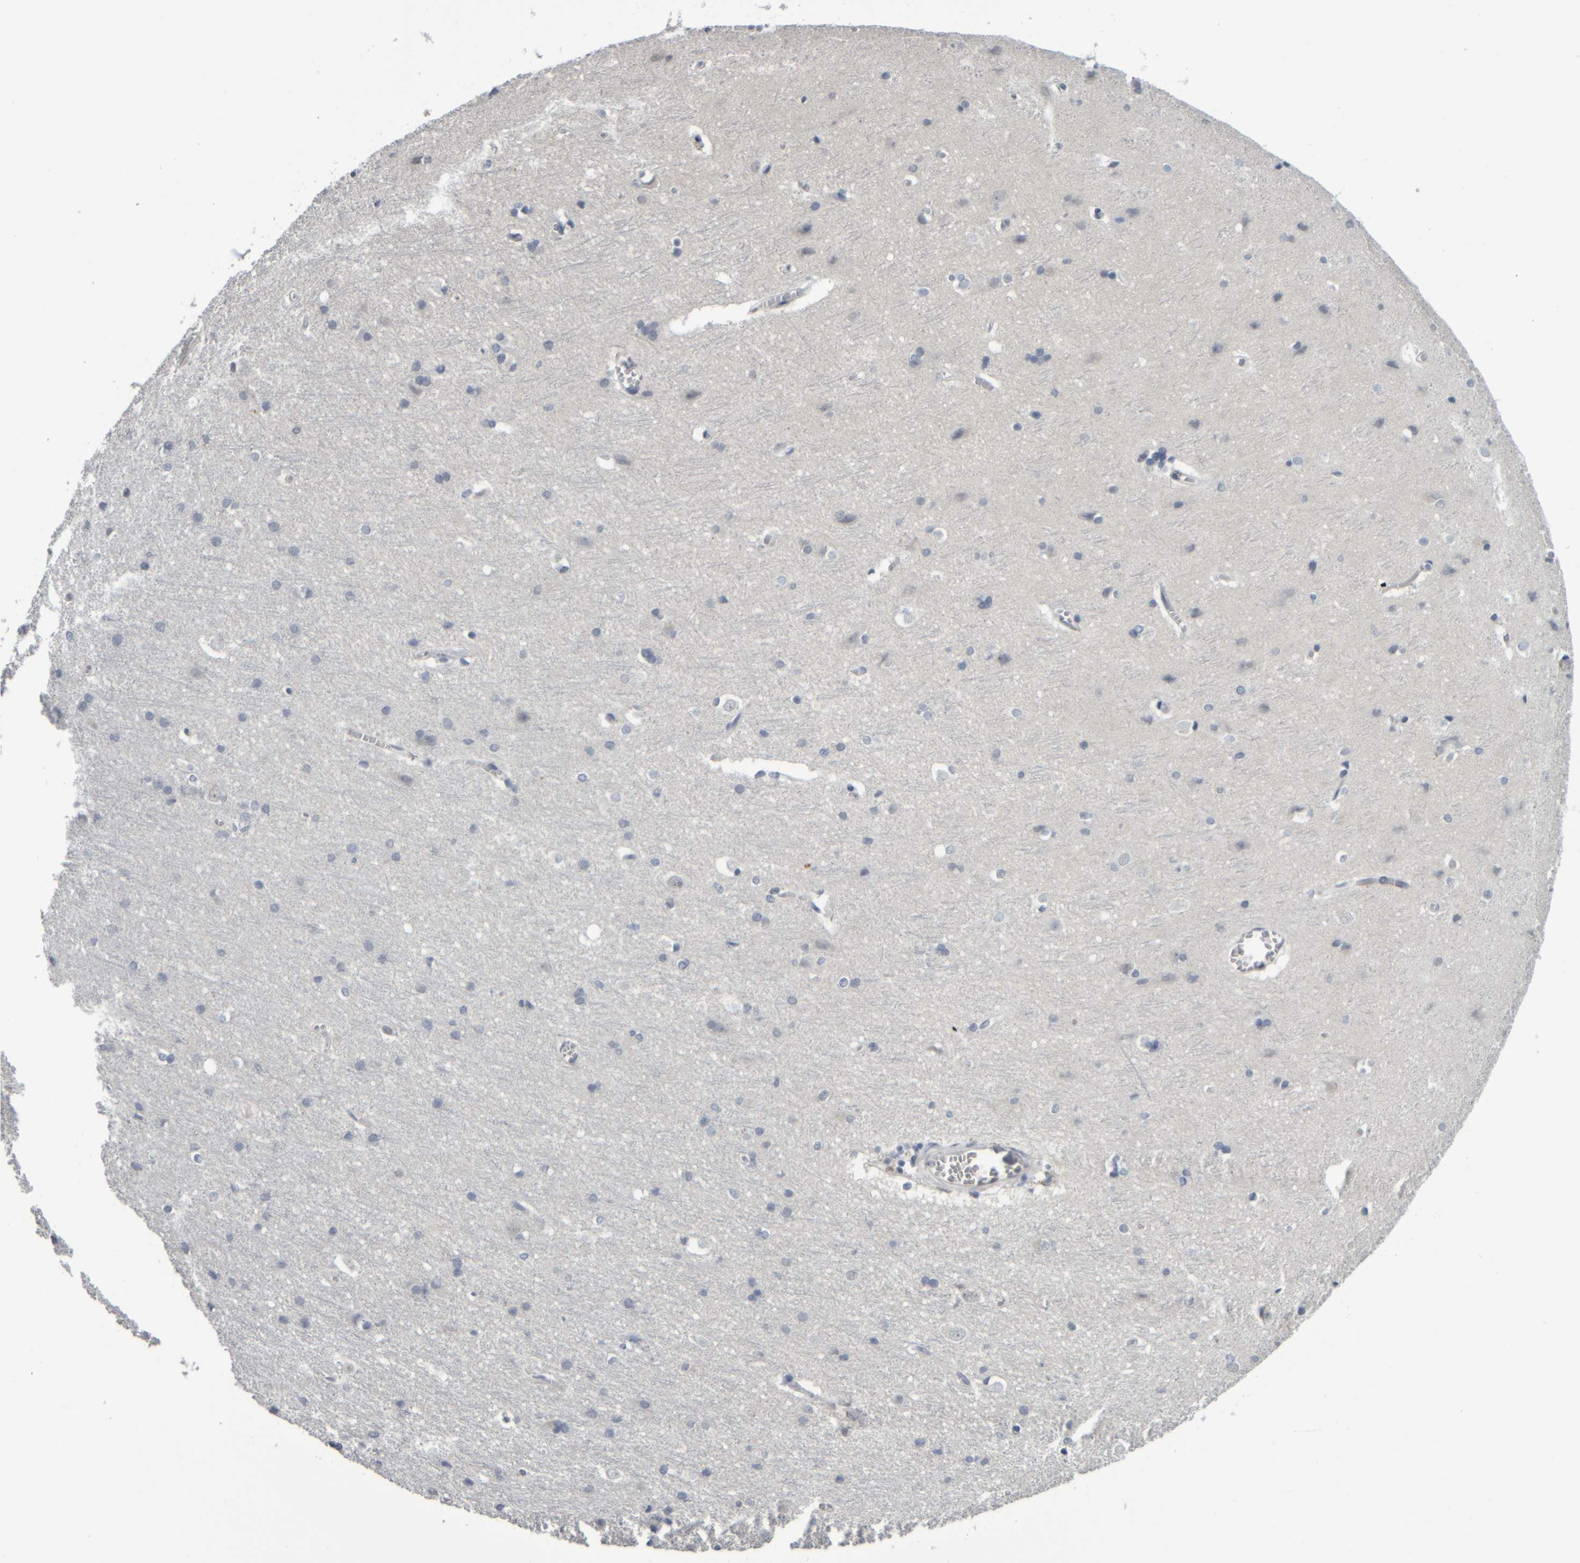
{"staining": {"intensity": "negative", "quantity": "none", "location": "none"}, "tissue": "cerebral cortex", "cell_type": "Endothelial cells", "image_type": "normal", "snomed": [{"axis": "morphology", "description": "Normal tissue, NOS"}, {"axis": "topography", "description": "Cerebral cortex"}], "caption": "IHC micrograph of normal cerebral cortex stained for a protein (brown), which demonstrates no staining in endothelial cells. Brightfield microscopy of immunohistochemistry stained with DAB (brown) and hematoxylin (blue), captured at high magnification.", "gene": "COL14A1", "patient": {"sex": "male", "age": 54}}